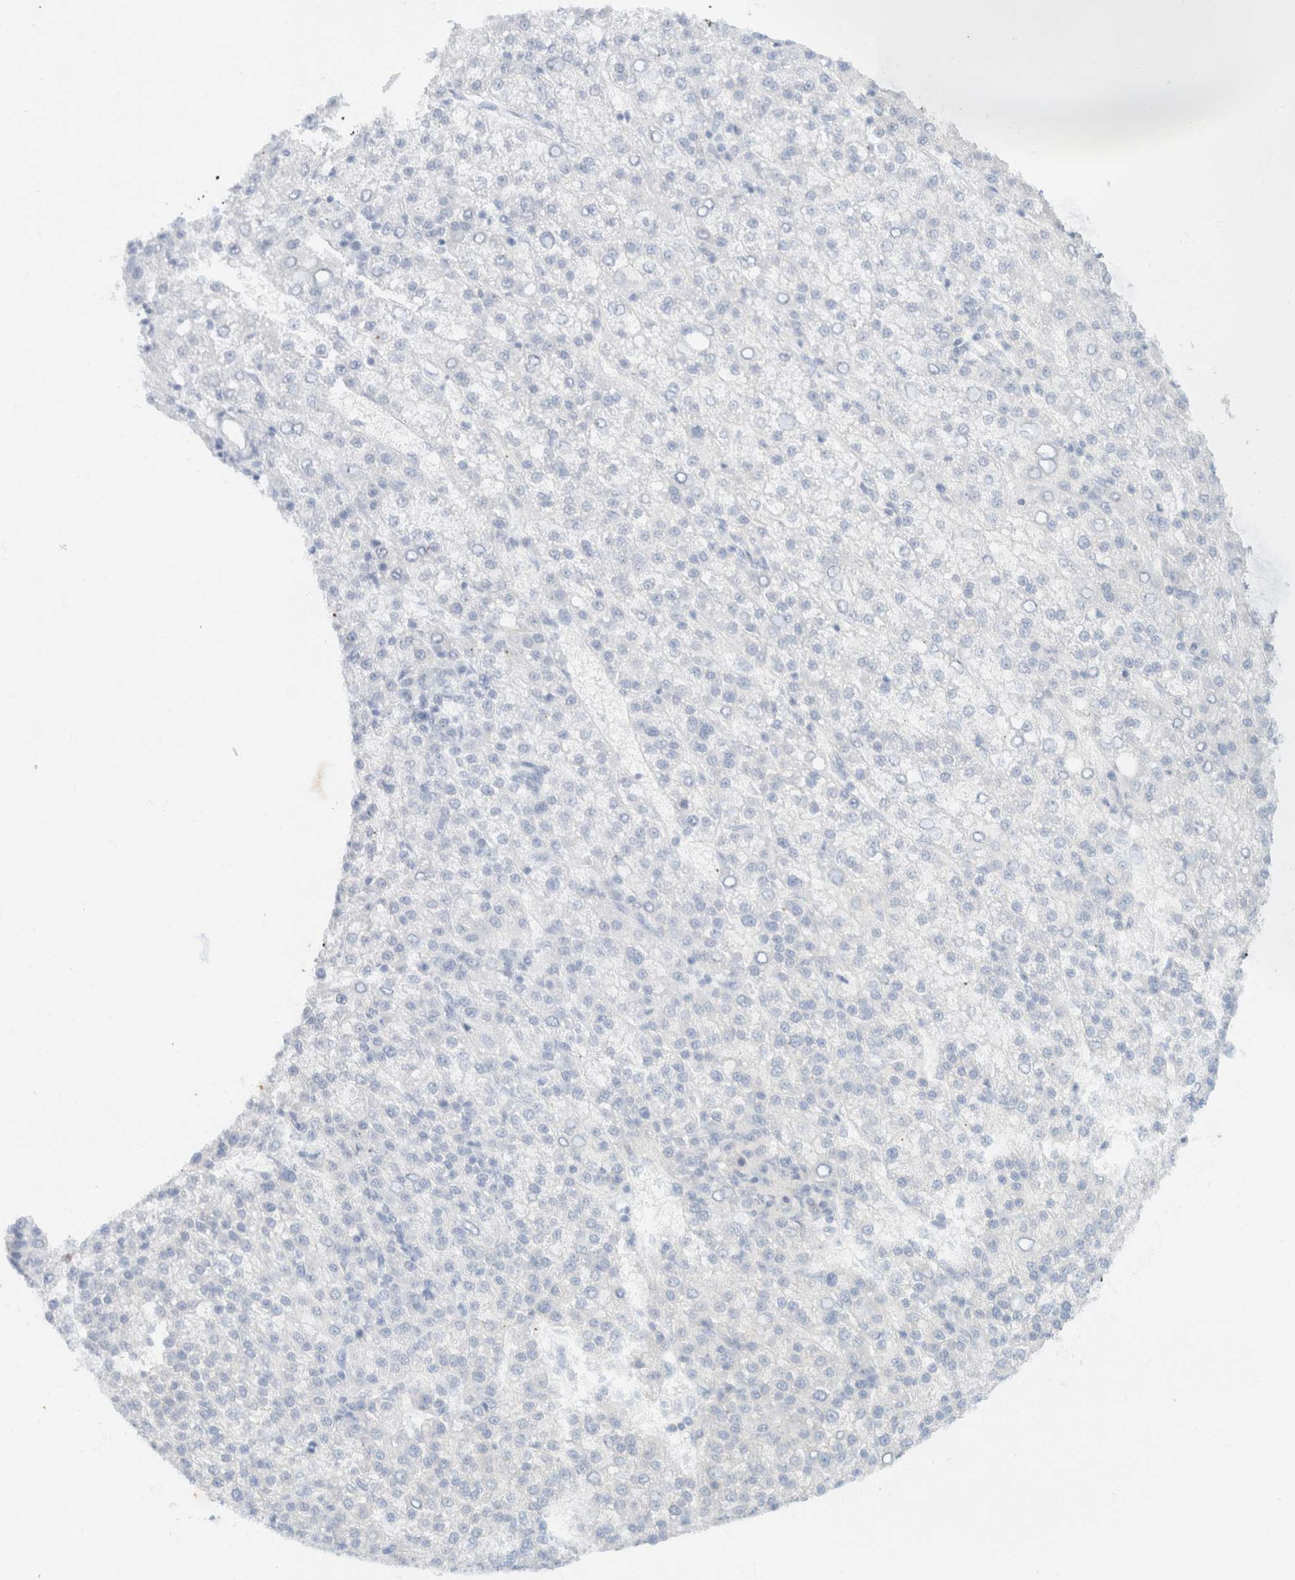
{"staining": {"intensity": "negative", "quantity": "none", "location": "none"}, "tissue": "liver cancer", "cell_type": "Tumor cells", "image_type": "cancer", "snomed": [{"axis": "morphology", "description": "Carcinoma, Hepatocellular, NOS"}, {"axis": "topography", "description": "Liver"}], "caption": "This micrograph is of liver cancer stained with IHC to label a protein in brown with the nuclei are counter-stained blue. There is no positivity in tumor cells.", "gene": "SH3GLB2", "patient": {"sex": "female", "age": 58}}